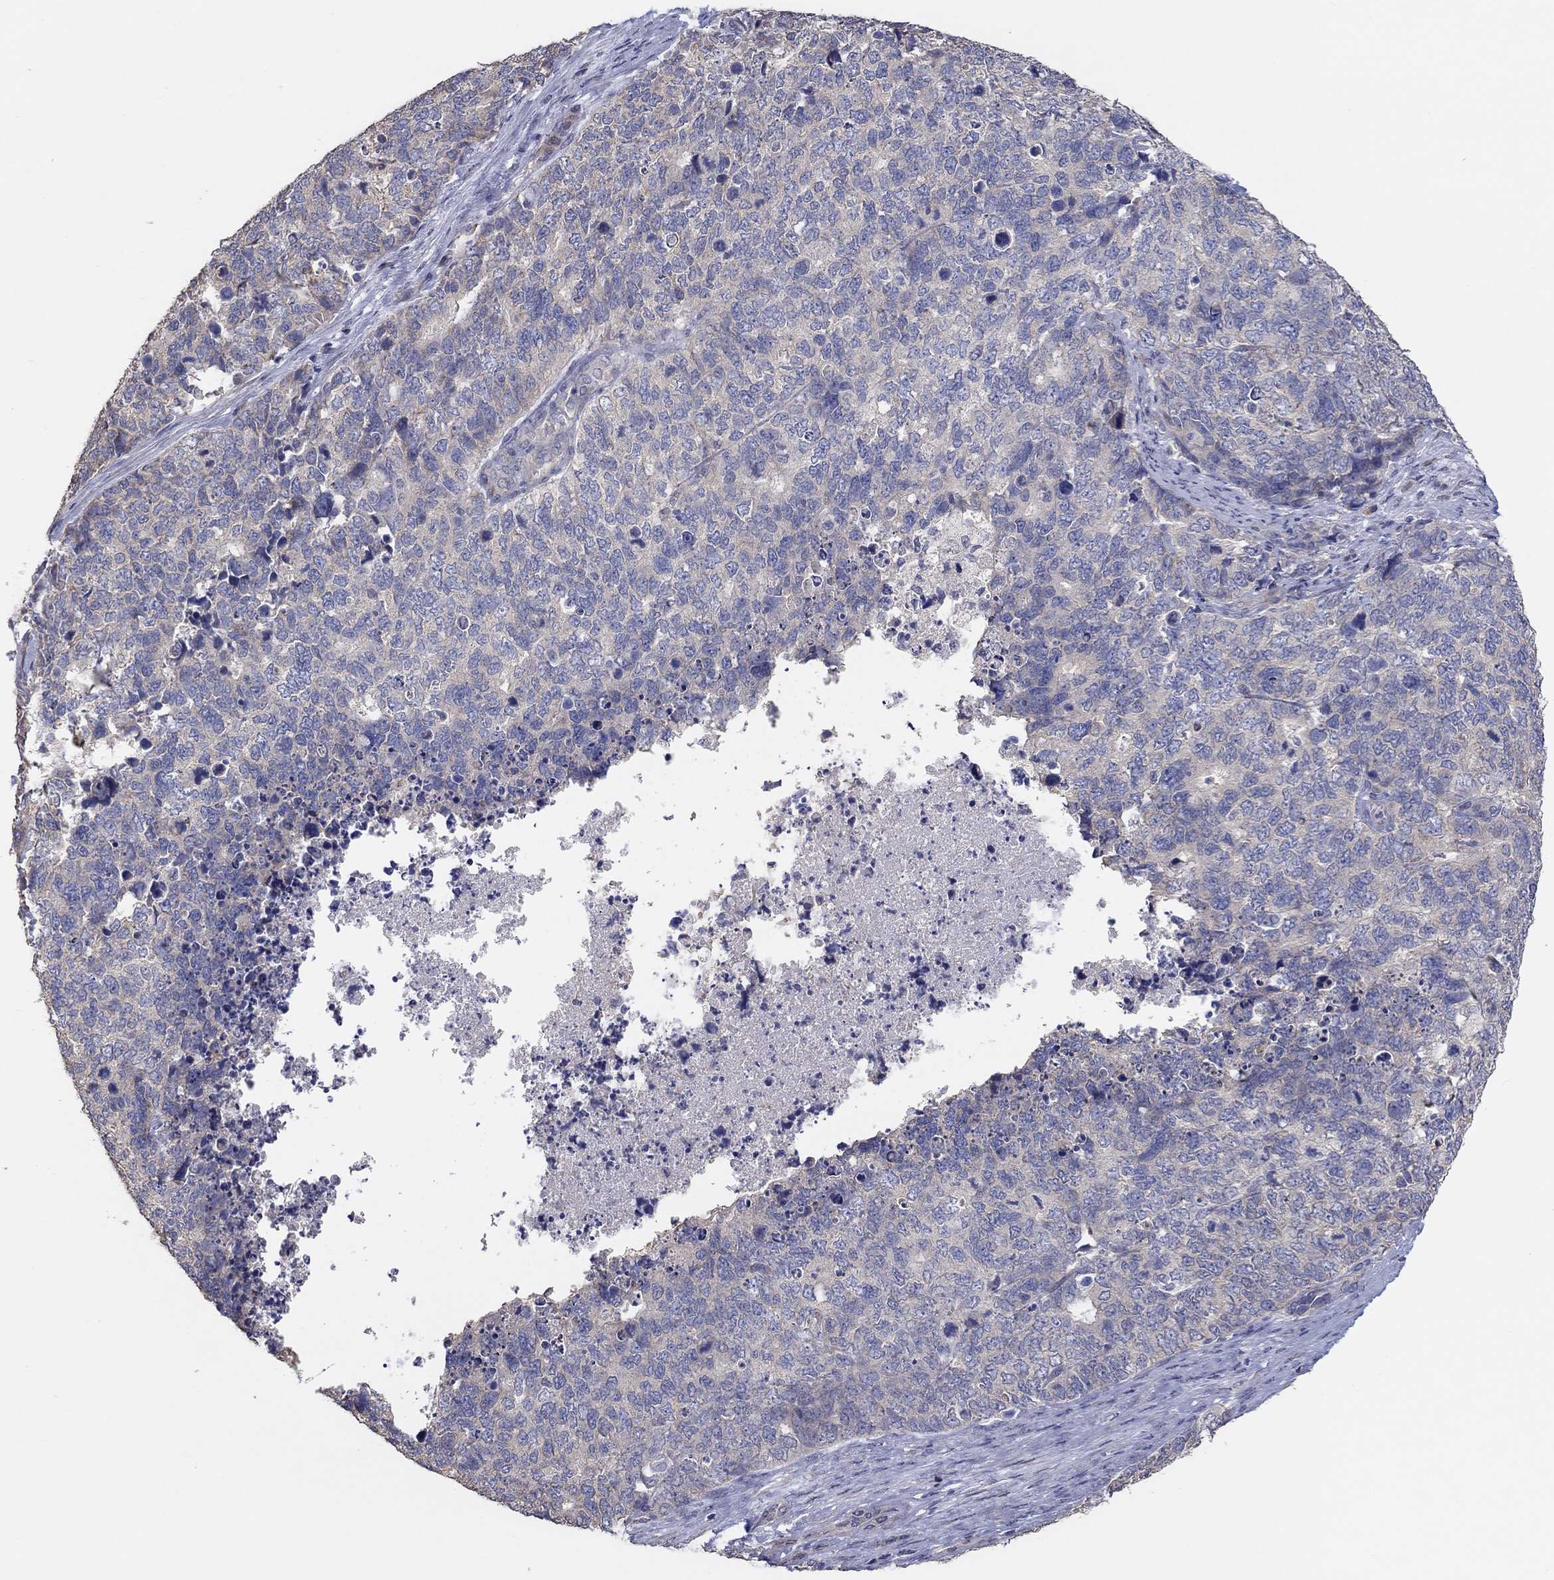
{"staining": {"intensity": "negative", "quantity": "none", "location": "none"}, "tissue": "cervical cancer", "cell_type": "Tumor cells", "image_type": "cancer", "snomed": [{"axis": "morphology", "description": "Squamous cell carcinoma, NOS"}, {"axis": "topography", "description": "Cervix"}], "caption": "Tumor cells are negative for protein expression in human cervical cancer (squamous cell carcinoma). Brightfield microscopy of IHC stained with DAB (brown) and hematoxylin (blue), captured at high magnification.", "gene": "DOCK3", "patient": {"sex": "female", "age": 63}}